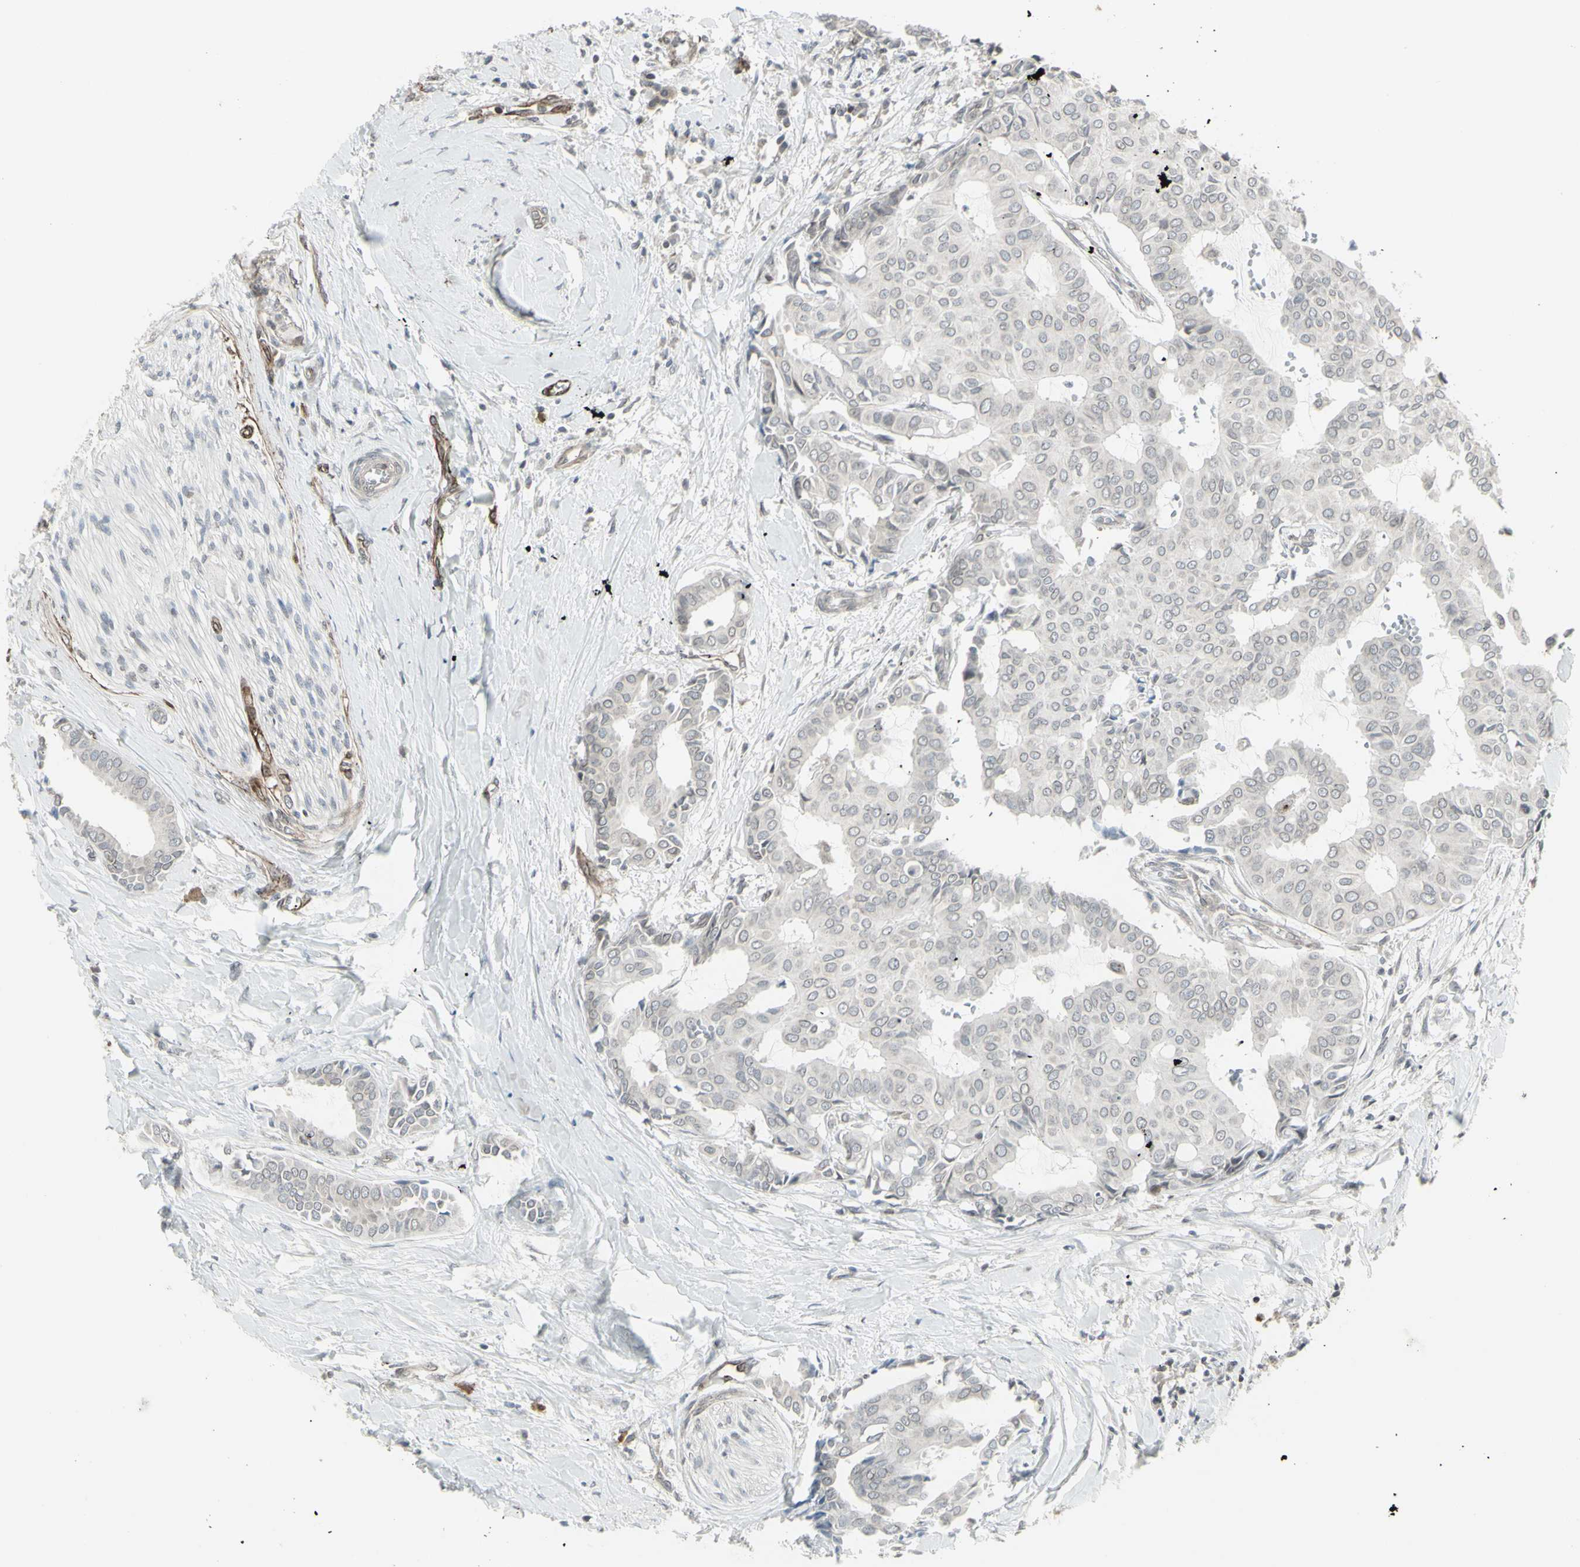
{"staining": {"intensity": "weak", "quantity": "<25%", "location": "cytoplasmic/membranous,nuclear"}, "tissue": "head and neck cancer", "cell_type": "Tumor cells", "image_type": "cancer", "snomed": [{"axis": "morphology", "description": "Adenocarcinoma, NOS"}, {"axis": "topography", "description": "Salivary gland"}, {"axis": "topography", "description": "Head-Neck"}], "caption": "A photomicrograph of head and neck cancer (adenocarcinoma) stained for a protein reveals no brown staining in tumor cells.", "gene": "DTX3L", "patient": {"sex": "female", "age": 59}}